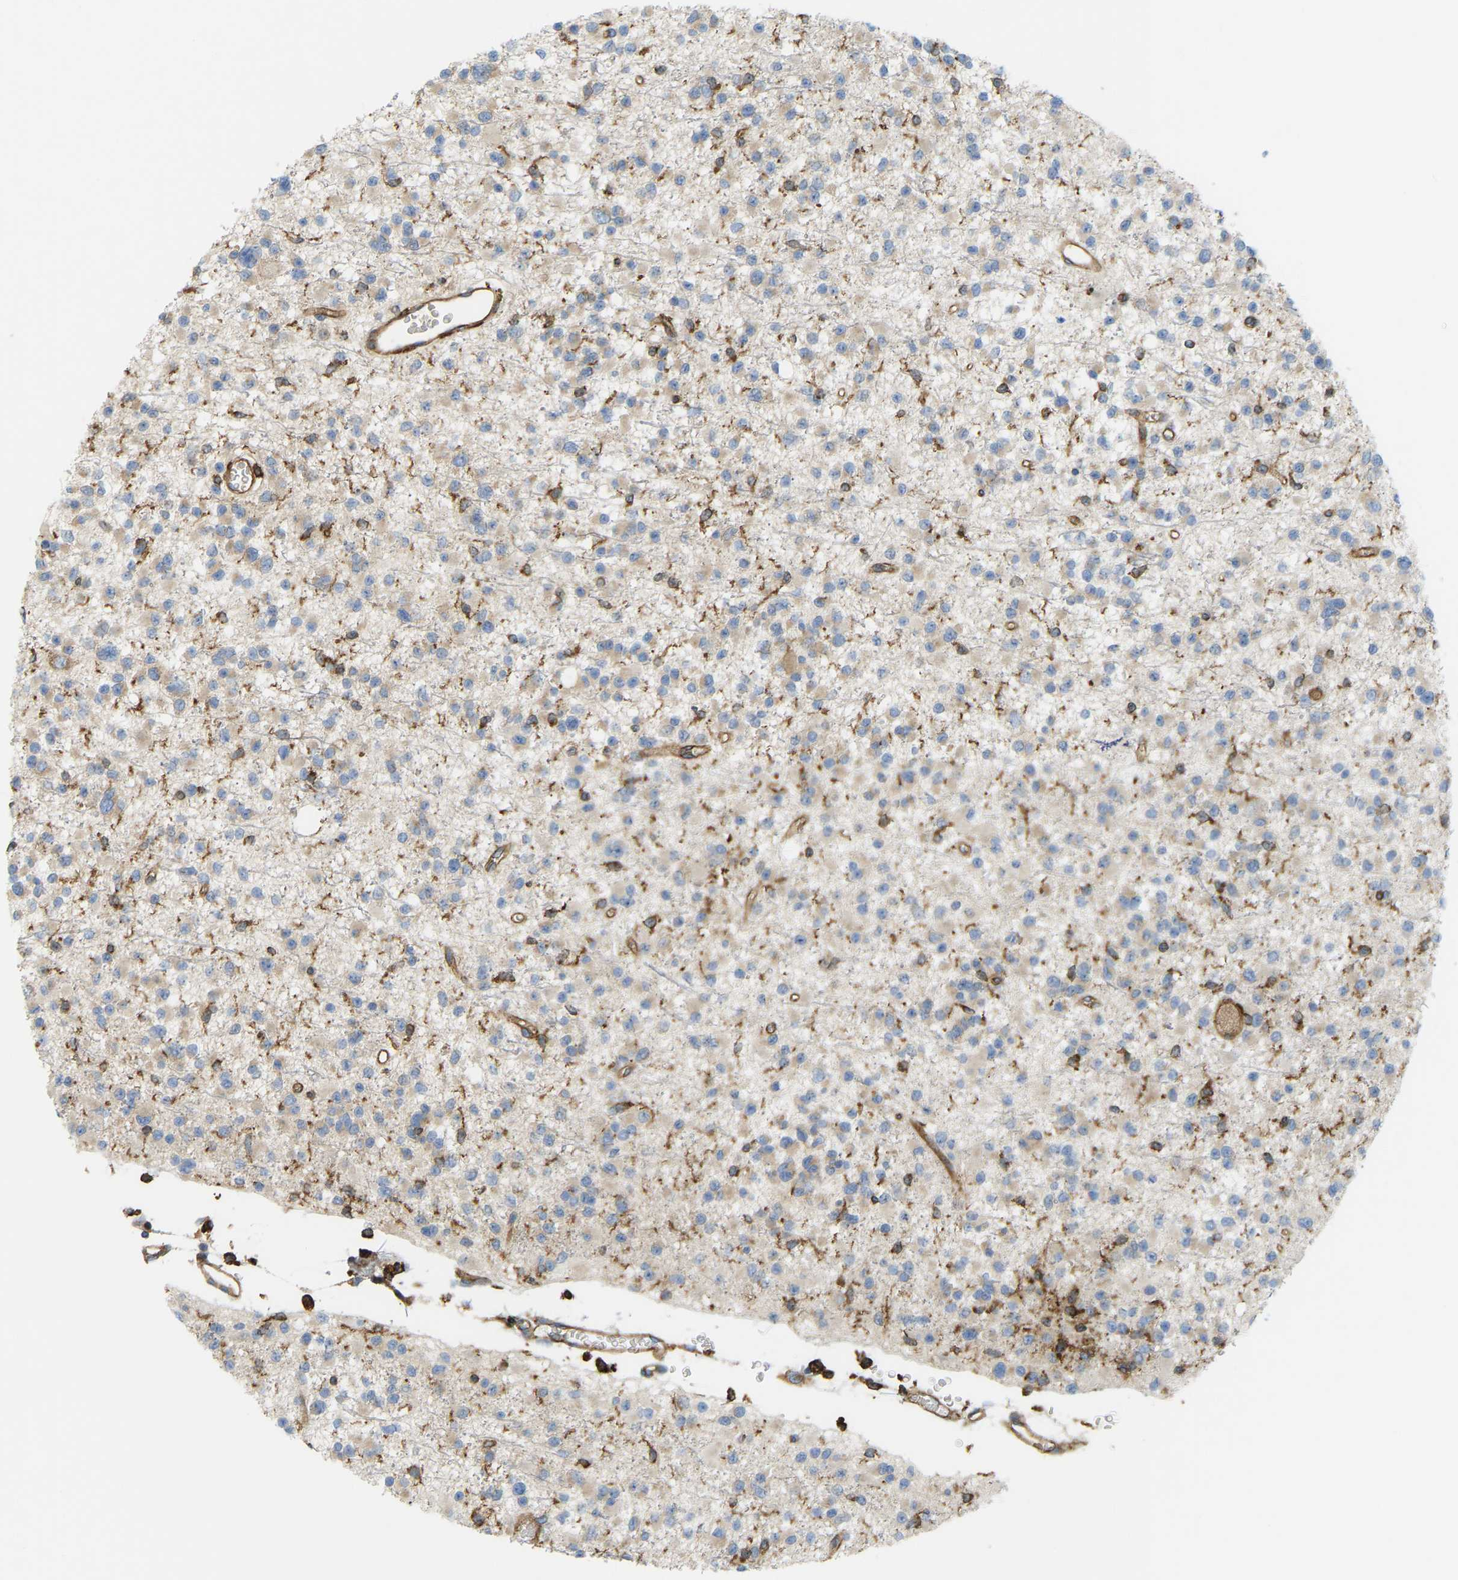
{"staining": {"intensity": "weak", "quantity": "<25%", "location": "cytoplasmic/membranous"}, "tissue": "glioma", "cell_type": "Tumor cells", "image_type": "cancer", "snomed": [{"axis": "morphology", "description": "Glioma, malignant, Low grade"}, {"axis": "topography", "description": "Brain"}], "caption": "Immunohistochemistry (IHC) photomicrograph of neoplastic tissue: human glioma stained with DAB exhibits no significant protein positivity in tumor cells.", "gene": "PICALM", "patient": {"sex": "female", "age": 22}}